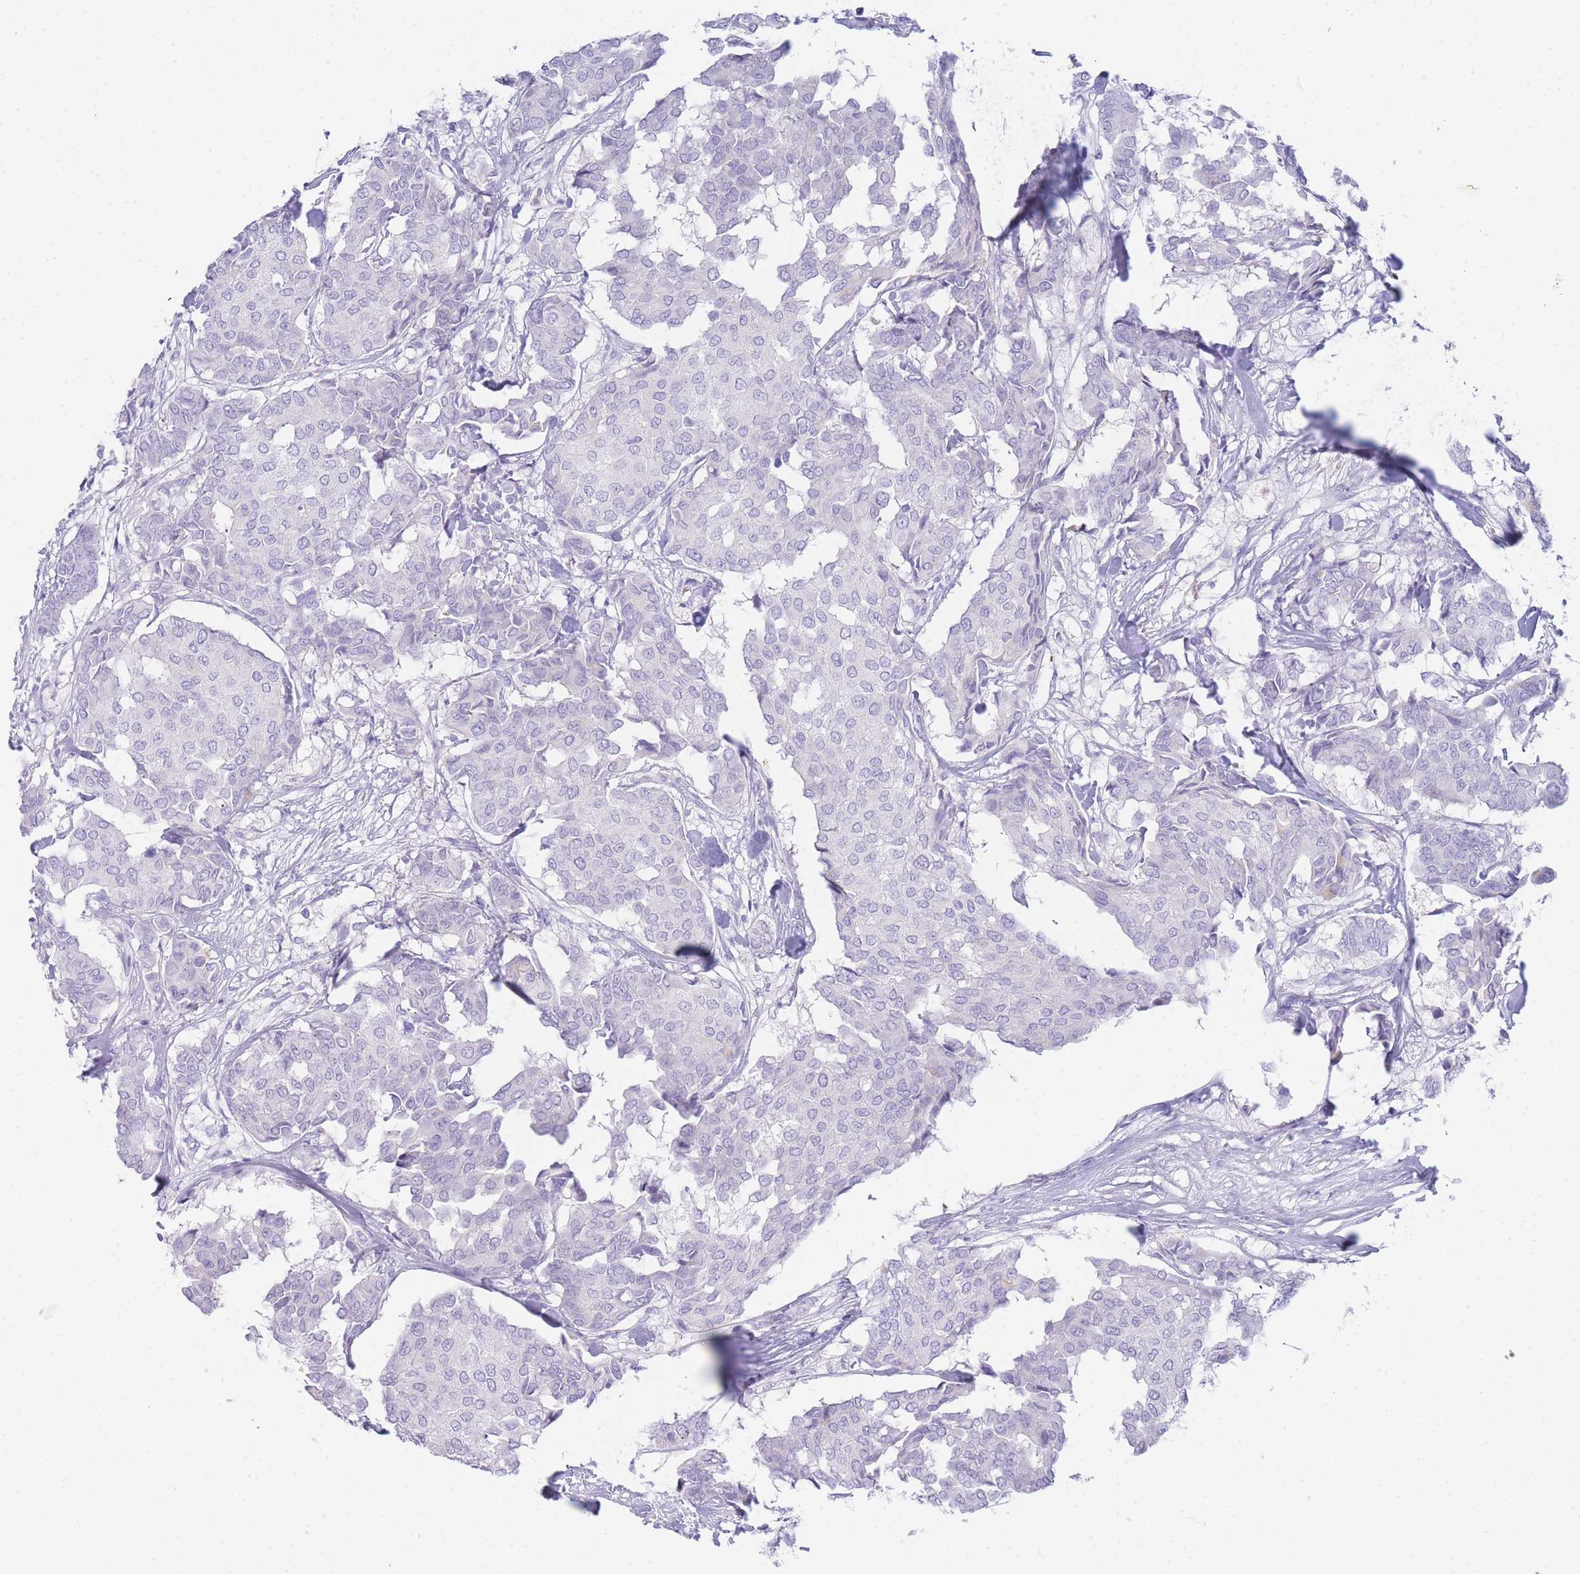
{"staining": {"intensity": "negative", "quantity": "none", "location": "none"}, "tissue": "breast cancer", "cell_type": "Tumor cells", "image_type": "cancer", "snomed": [{"axis": "morphology", "description": "Duct carcinoma"}, {"axis": "topography", "description": "Breast"}], "caption": "Immunohistochemical staining of human breast cancer (infiltrating ductal carcinoma) reveals no significant positivity in tumor cells. Nuclei are stained in blue.", "gene": "NKX1-2", "patient": {"sex": "female", "age": 75}}